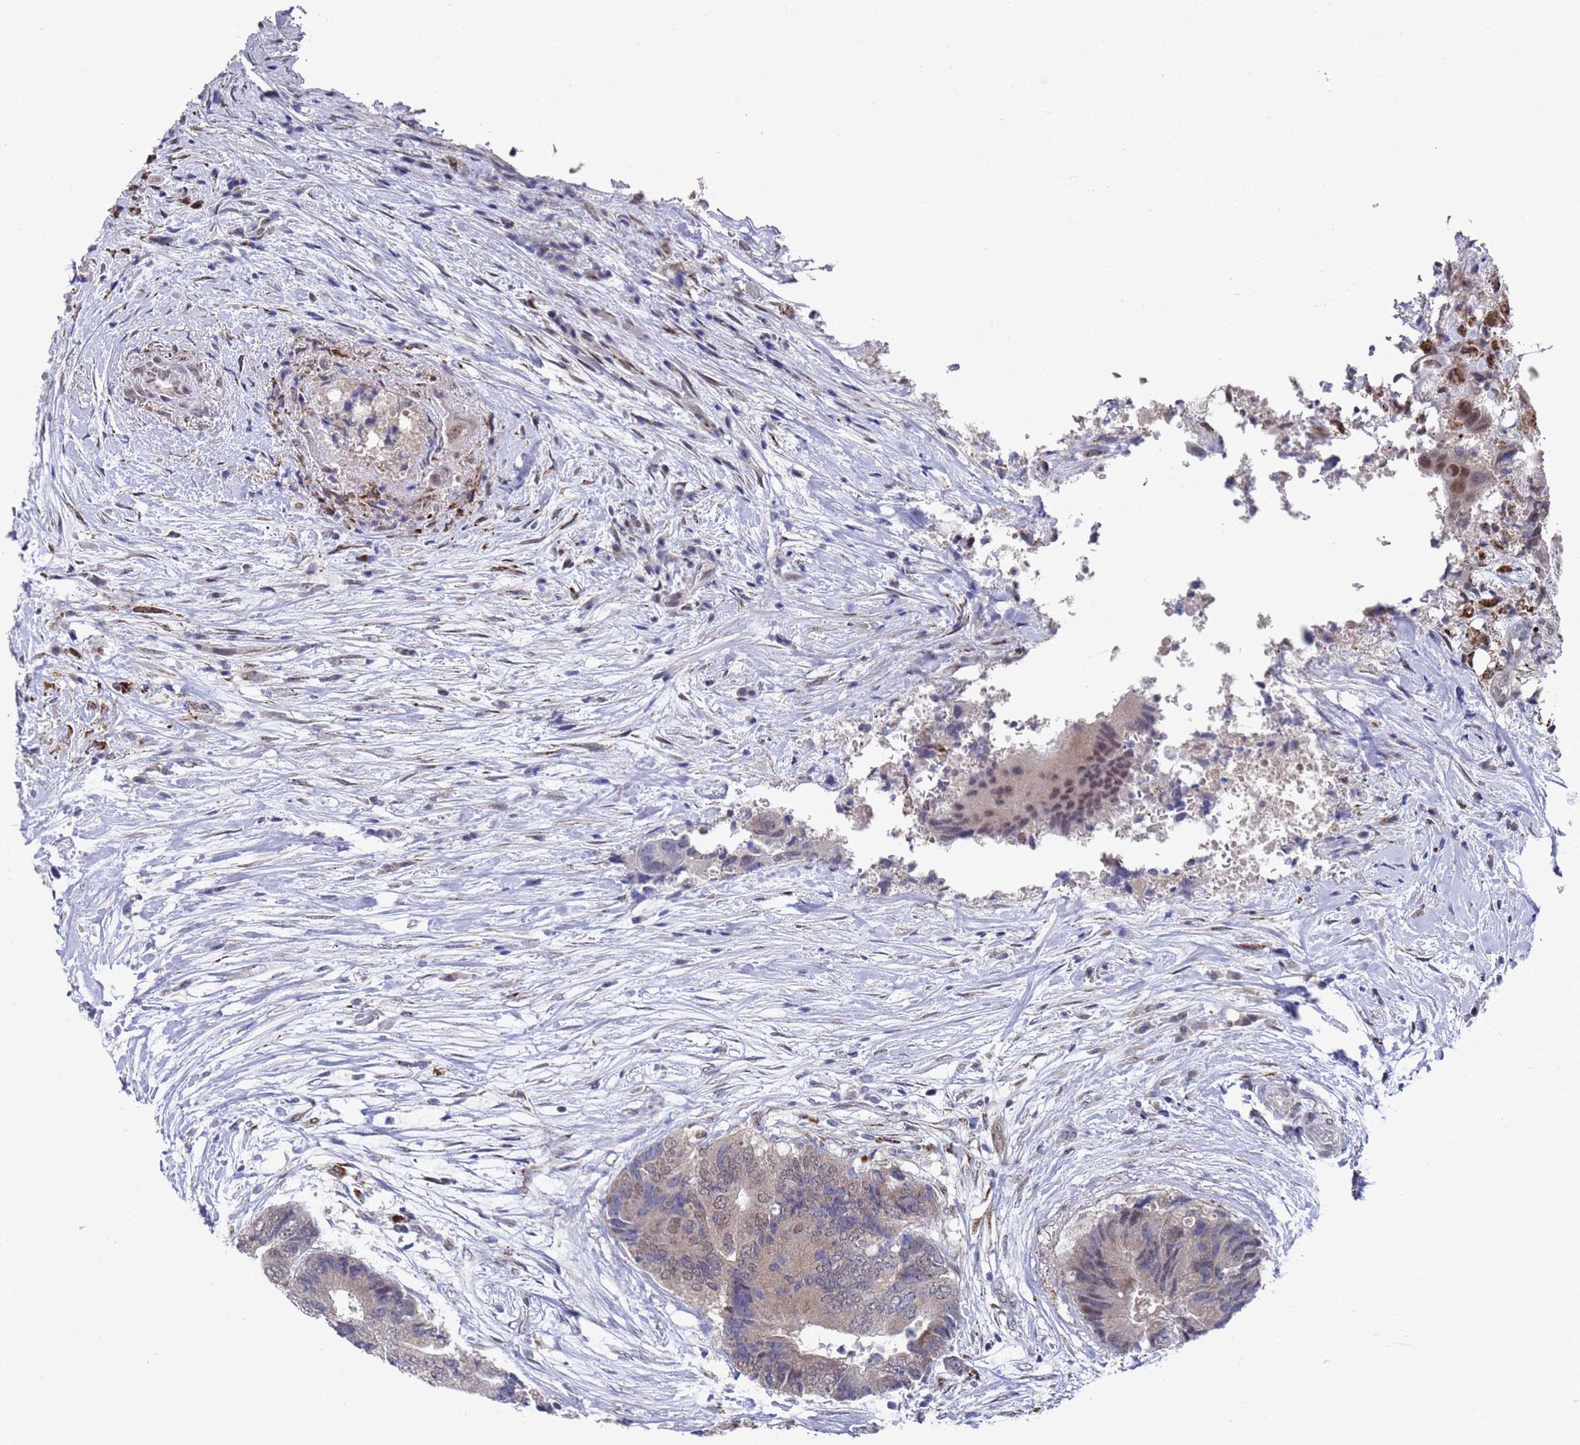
{"staining": {"intensity": "moderate", "quantity": "<25%", "location": "nuclear"}, "tissue": "colorectal cancer", "cell_type": "Tumor cells", "image_type": "cancer", "snomed": [{"axis": "morphology", "description": "Adenocarcinoma, NOS"}, {"axis": "topography", "description": "Colon"}], "caption": "Protein analysis of colorectal cancer tissue shows moderate nuclear staining in about <25% of tumor cells. Nuclei are stained in blue.", "gene": "COPS6", "patient": {"sex": "male", "age": 71}}